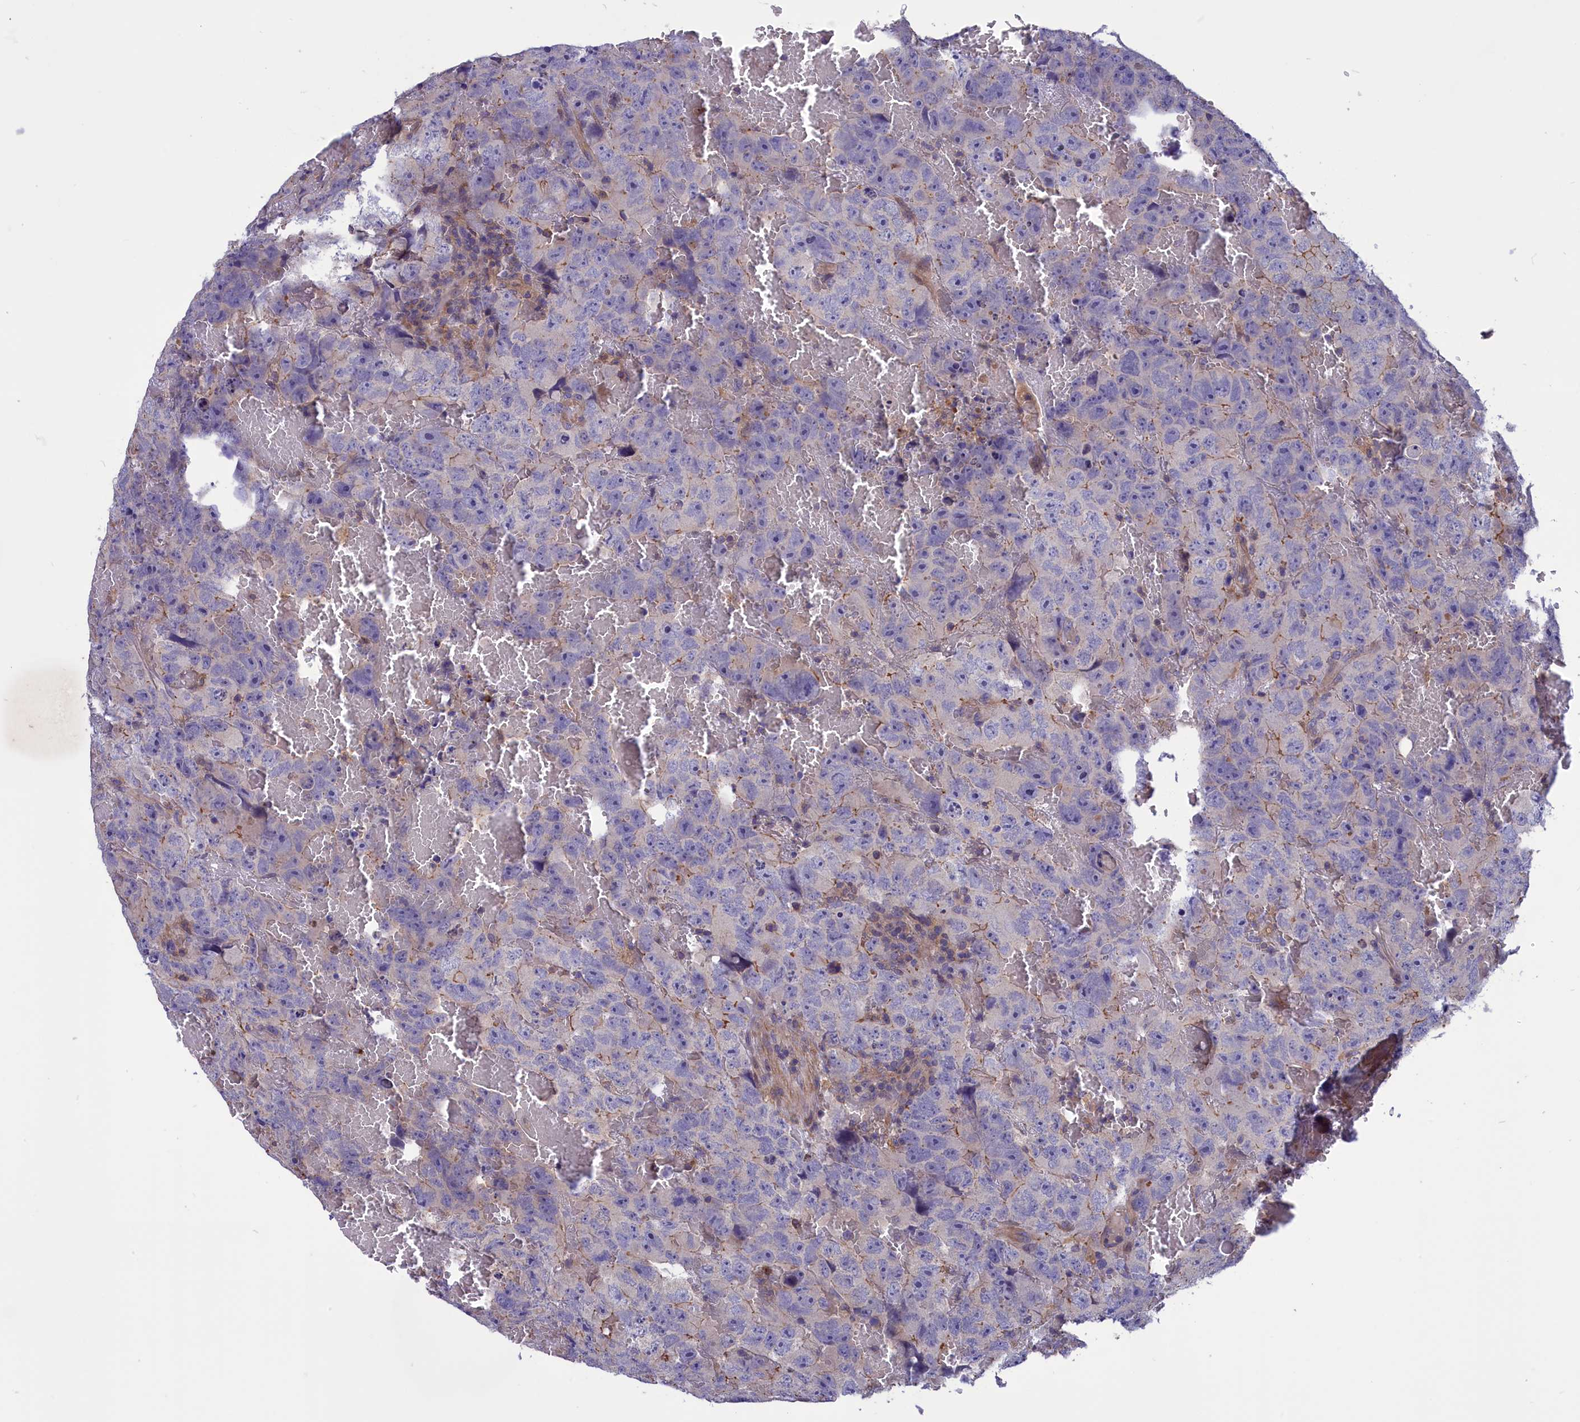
{"staining": {"intensity": "negative", "quantity": "none", "location": "none"}, "tissue": "testis cancer", "cell_type": "Tumor cells", "image_type": "cancer", "snomed": [{"axis": "morphology", "description": "Carcinoma, Embryonal, NOS"}, {"axis": "topography", "description": "Testis"}], "caption": "This is an immunohistochemistry (IHC) histopathology image of embryonal carcinoma (testis). There is no expression in tumor cells.", "gene": "AMDHD2", "patient": {"sex": "male", "age": 45}}